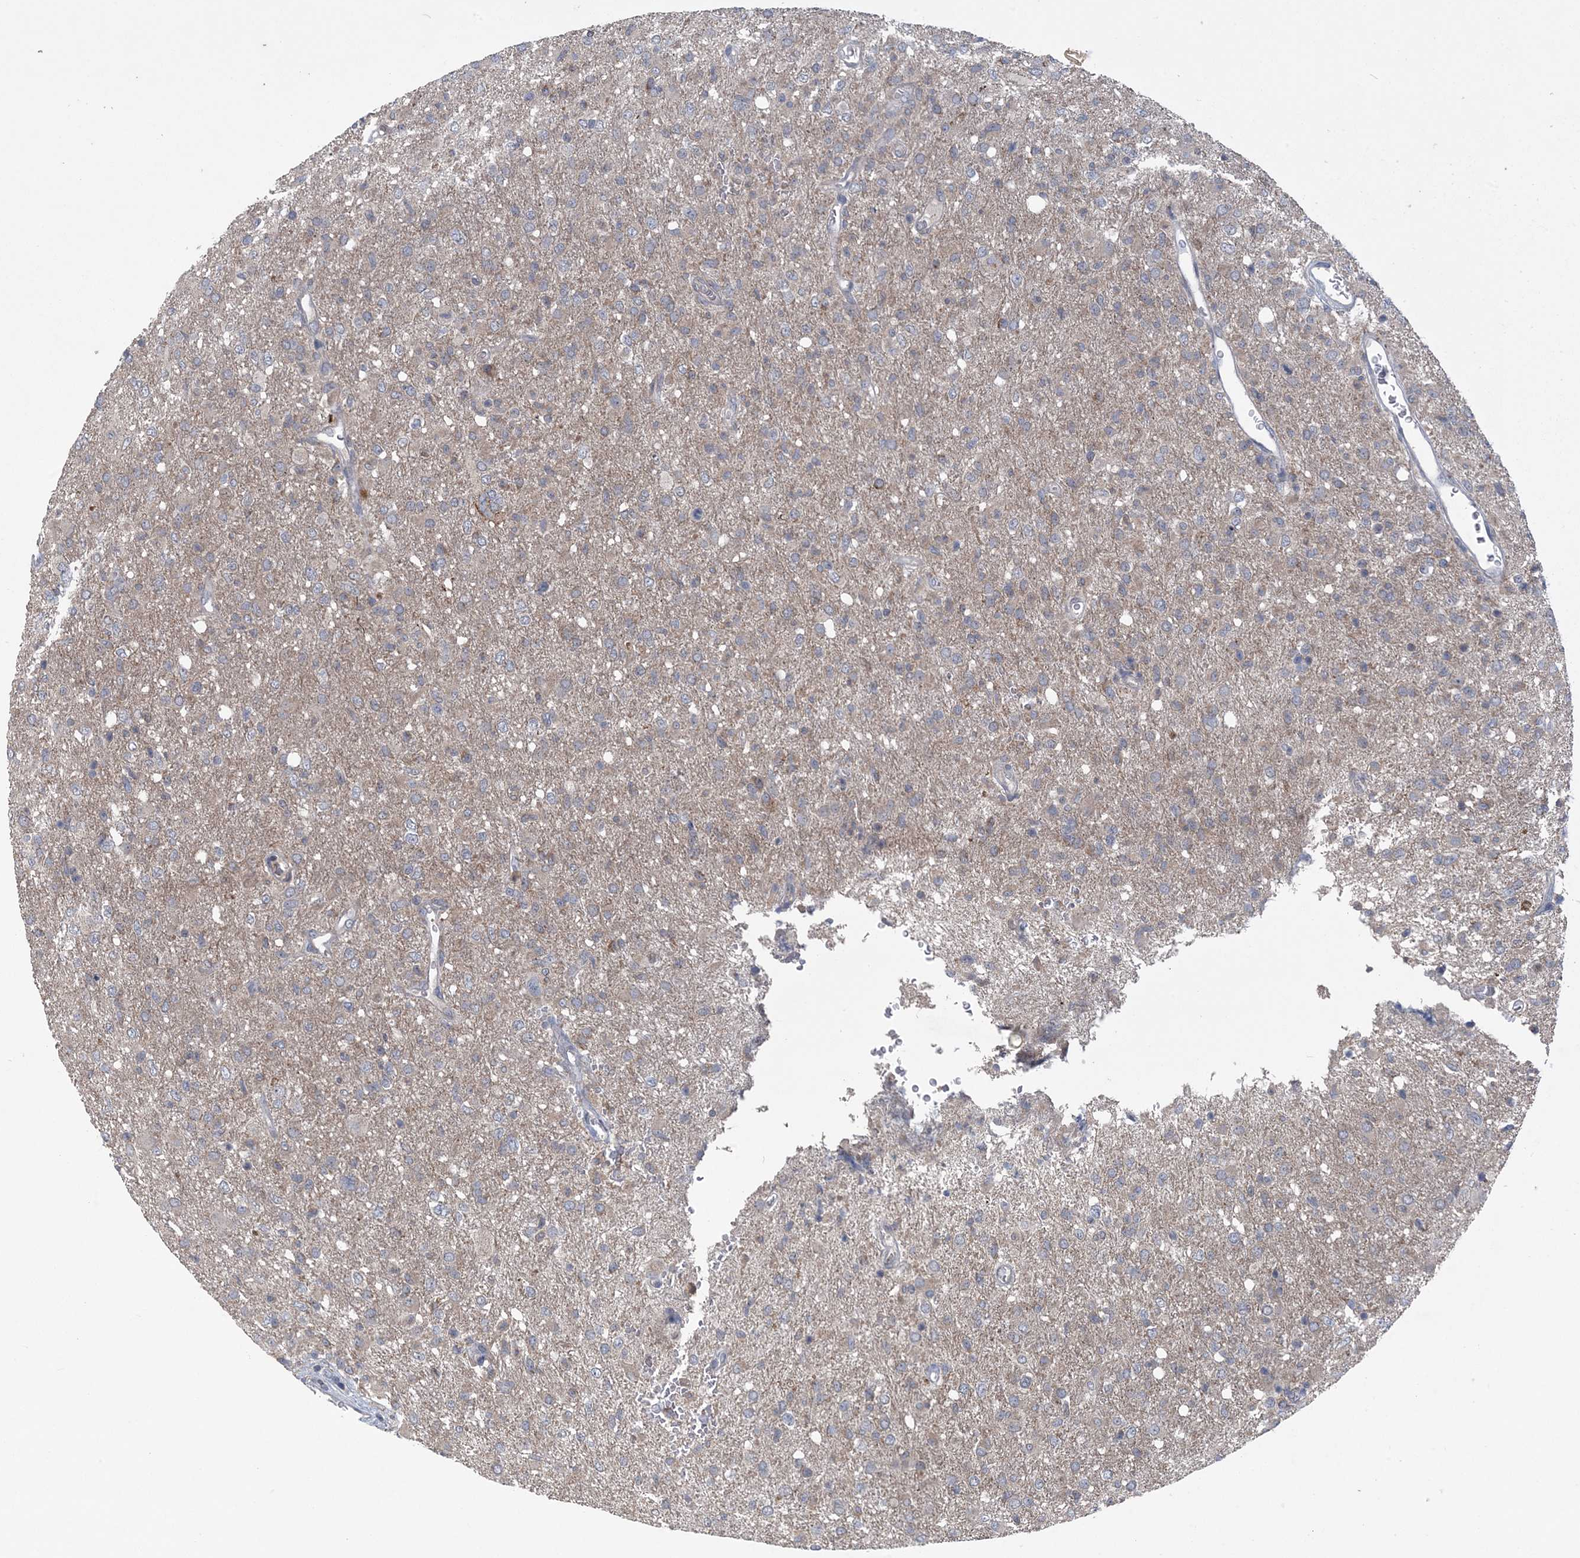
{"staining": {"intensity": "weak", "quantity": "<25%", "location": "cytoplasmic/membranous"}, "tissue": "glioma", "cell_type": "Tumor cells", "image_type": "cancer", "snomed": [{"axis": "morphology", "description": "Glioma, malignant, High grade"}, {"axis": "topography", "description": "Brain"}], "caption": "Protein analysis of malignant glioma (high-grade) demonstrates no significant positivity in tumor cells. The staining is performed using DAB brown chromogen with nuclei counter-stained in using hematoxylin.", "gene": "MYO9B", "patient": {"sex": "female", "age": 57}}